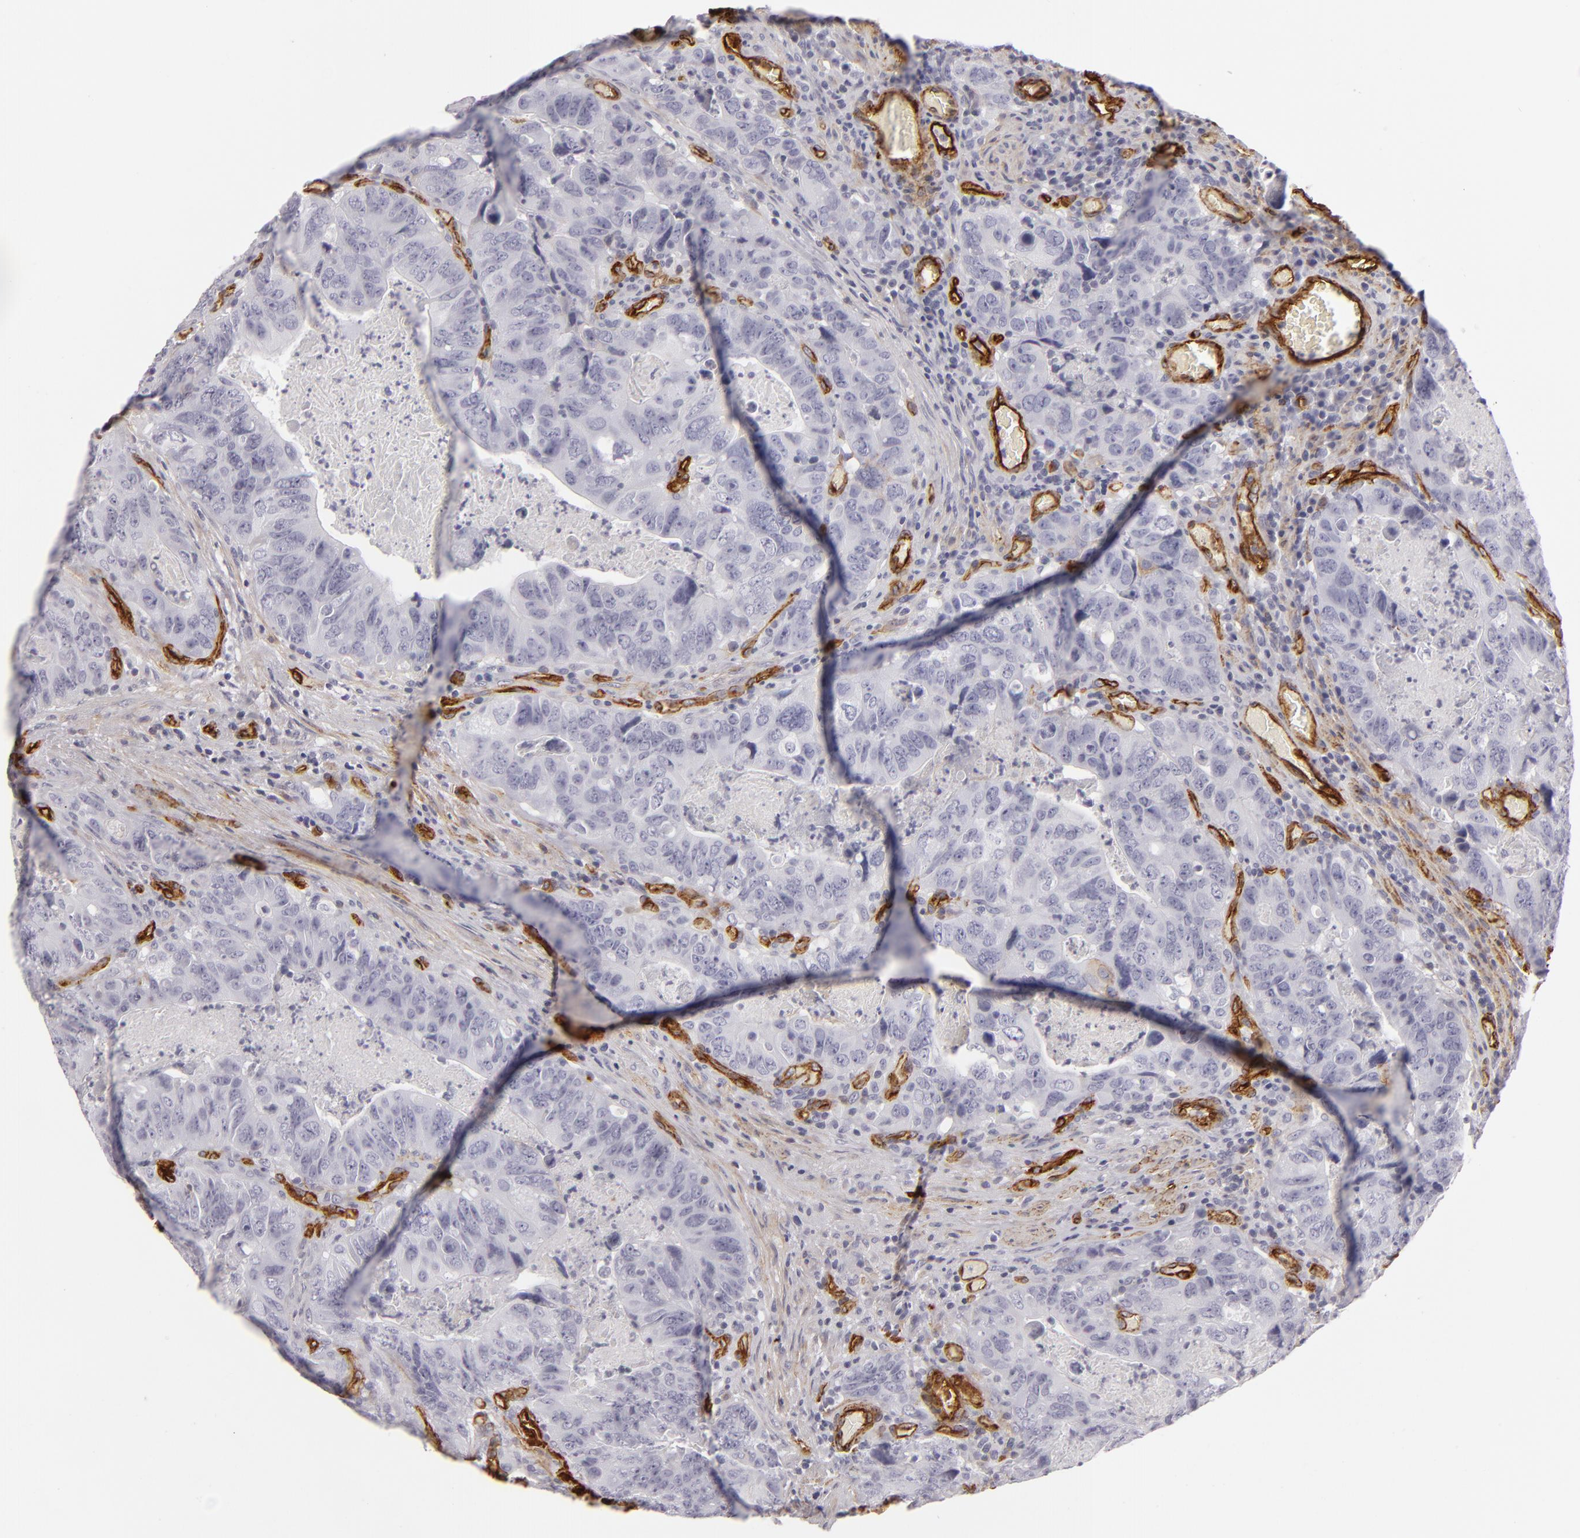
{"staining": {"intensity": "negative", "quantity": "none", "location": "none"}, "tissue": "colorectal cancer", "cell_type": "Tumor cells", "image_type": "cancer", "snomed": [{"axis": "morphology", "description": "Adenocarcinoma, NOS"}, {"axis": "topography", "description": "Rectum"}], "caption": "Tumor cells are negative for brown protein staining in colorectal adenocarcinoma.", "gene": "MCAM", "patient": {"sex": "female", "age": 82}}